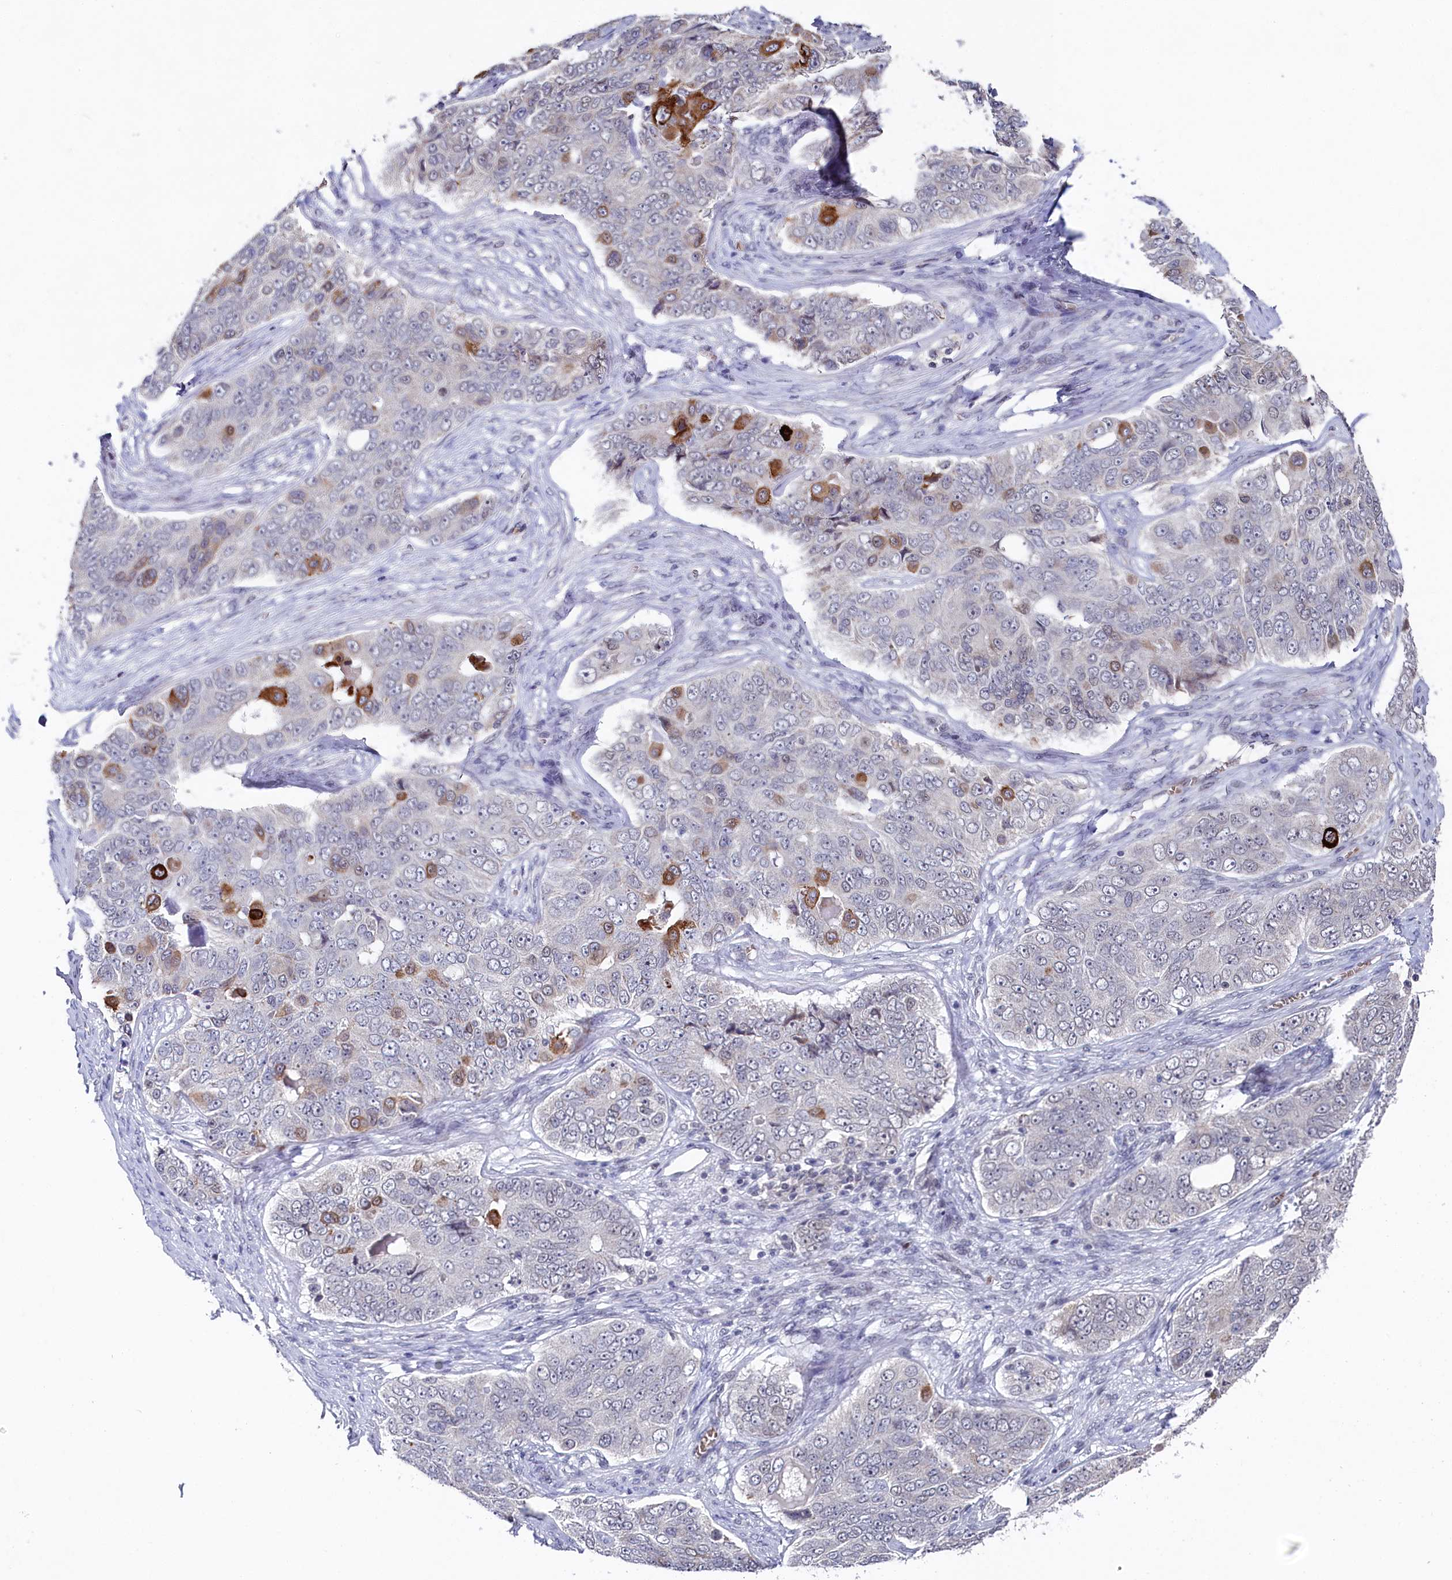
{"staining": {"intensity": "moderate", "quantity": "<25%", "location": "cytoplasmic/membranous"}, "tissue": "ovarian cancer", "cell_type": "Tumor cells", "image_type": "cancer", "snomed": [{"axis": "morphology", "description": "Carcinoma, endometroid"}, {"axis": "topography", "description": "Ovary"}], "caption": "Tumor cells demonstrate low levels of moderate cytoplasmic/membranous expression in approximately <25% of cells in human ovarian cancer (endometroid carcinoma).", "gene": "TIGD4", "patient": {"sex": "female", "age": 51}}